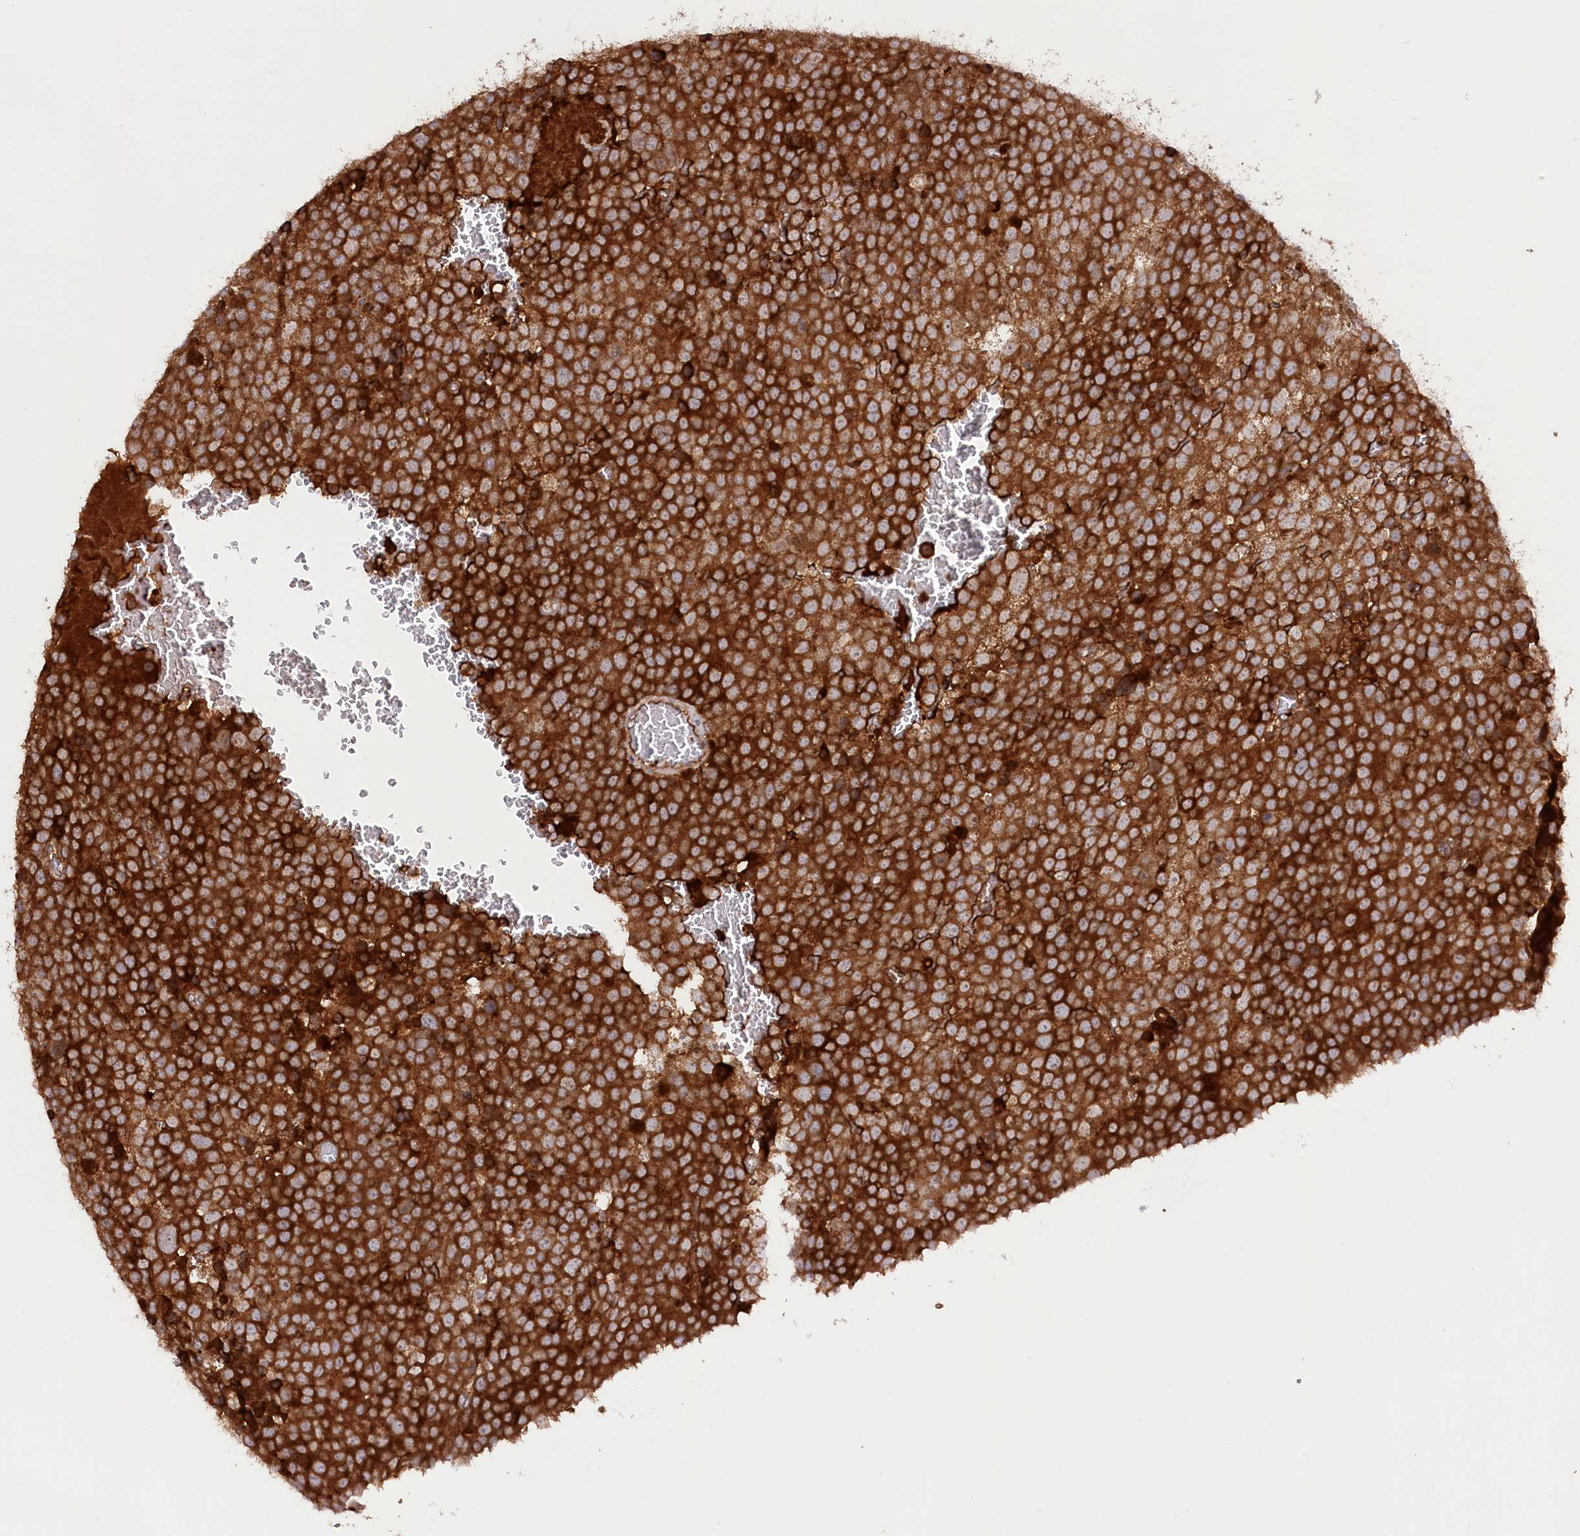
{"staining": {"intensity": "strong", "quantity": ">75%", "location": "cytoplasmic/membranous"}, "tissue": "testis cancer", "cell_type": "Tumor cells", "image_type": "cancer", "snomed": [{"axis": "morphology", "description": "Seminoma, NOS"}, {"axis": "topography", "description": "Testis"}], "caption": "A micrograph showing strong cytoplasmic/membranous staining in approximately >75% of tumor cells in testis cancer, as visualized by brown immunohistochemical staining.", "gene": "PPP1R21", "patient": {"sex": "male", "age": 71}}